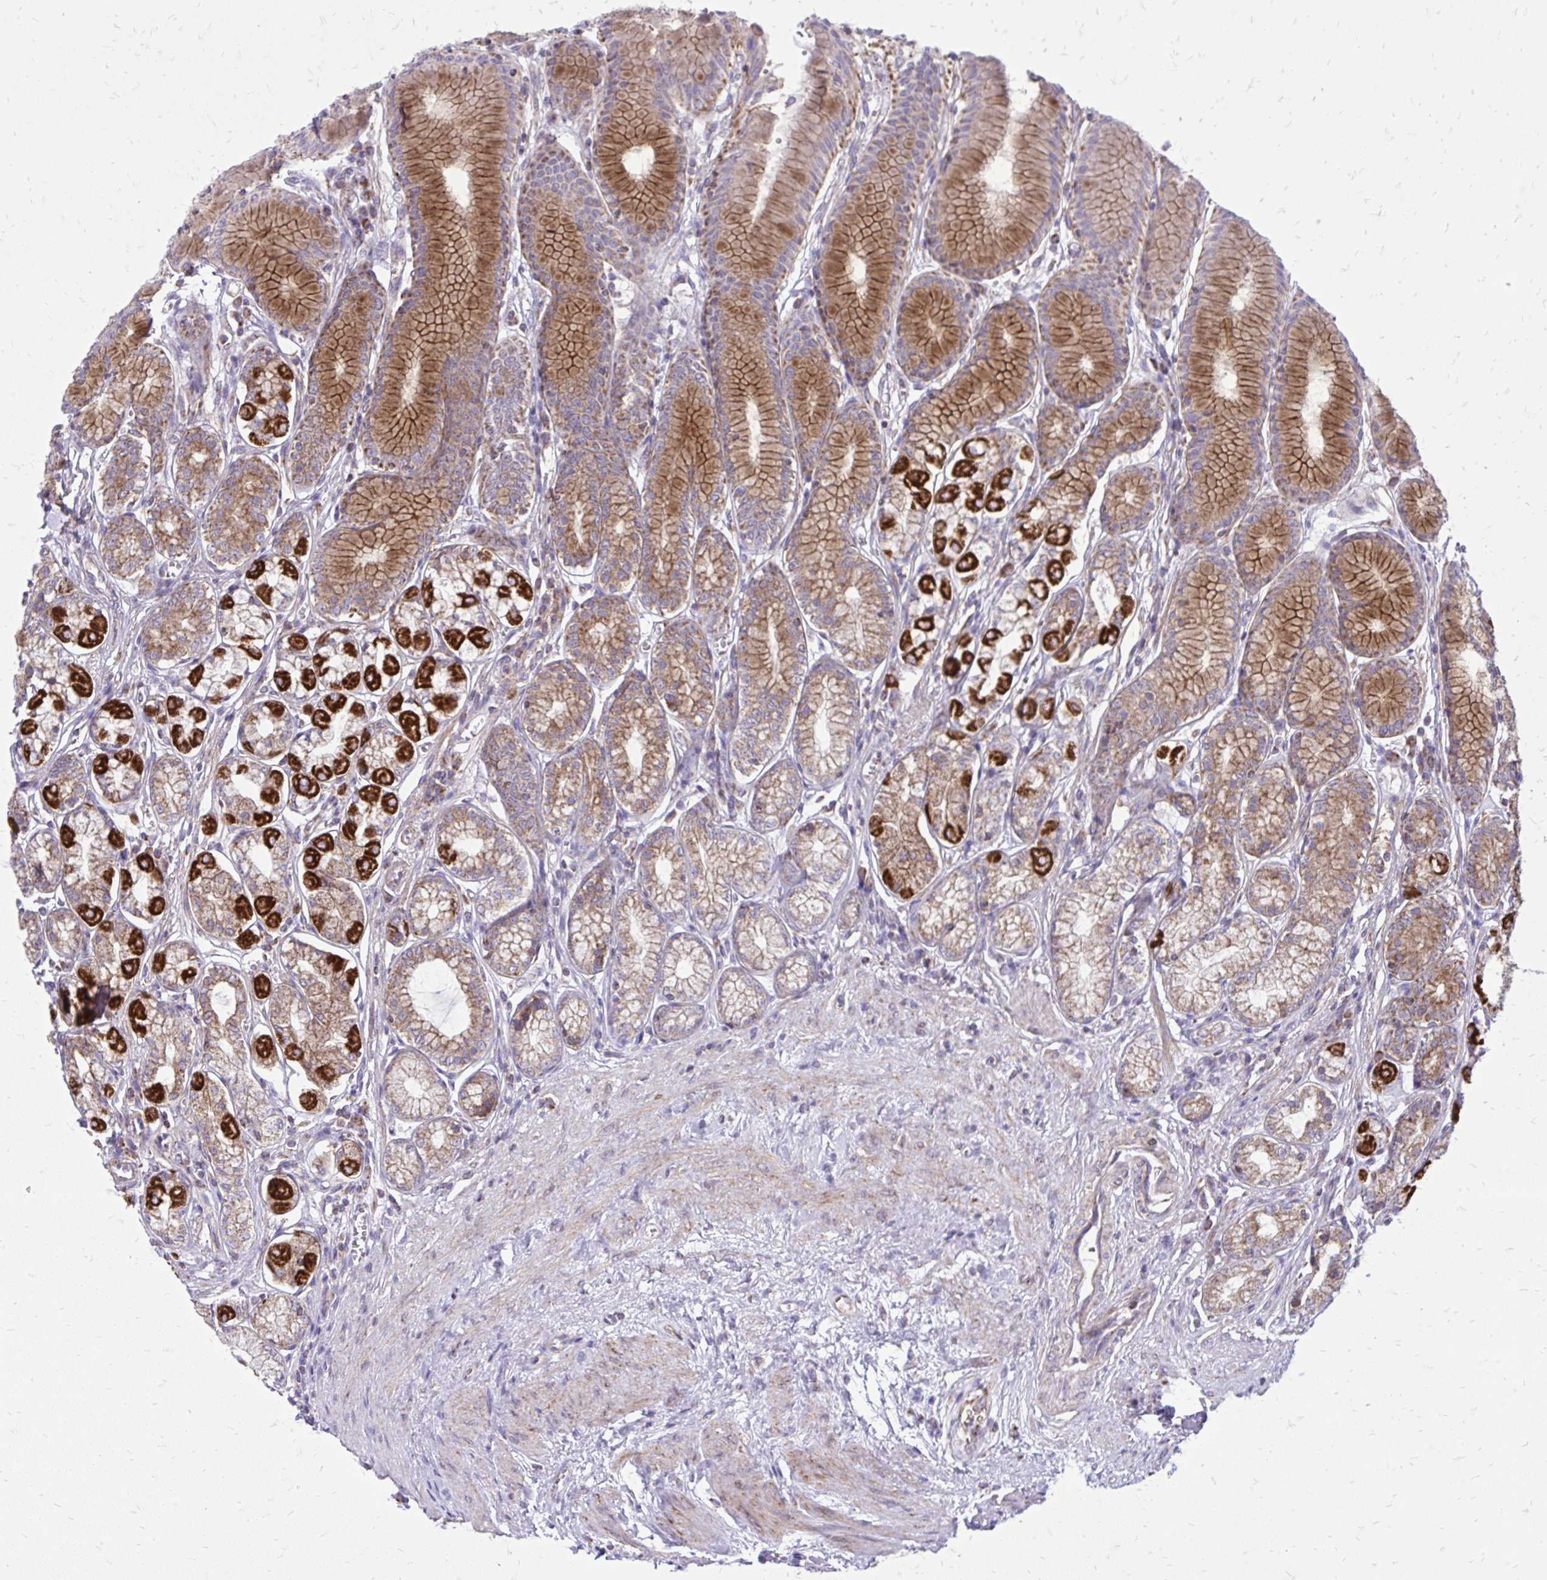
{"staining": {"intensity": "strong", "quantity": "25%-75%", "location": "cytoplasmic/membranous"}, "tissue": "stomach", "cell_type": "Glandular cells", "image_type": "normal", "snomed": [{"axis": "morphology", "description": "Normal tissue, NOS"}, {"axis": "topography", "description": "Stomach"}, {"axis": "topography", "description": "Stomach, lower"}], "caption": "Immunohistochemical staining of benign stomach shows high levels of strong cytoplasmic/membranous expression in about 25%-75% of glandular cells. (DAB = brown stain, brightfield microscopy at high magnification).", "gene": "SPTBN2", "patient": {"sex": "male", "age": 76}}